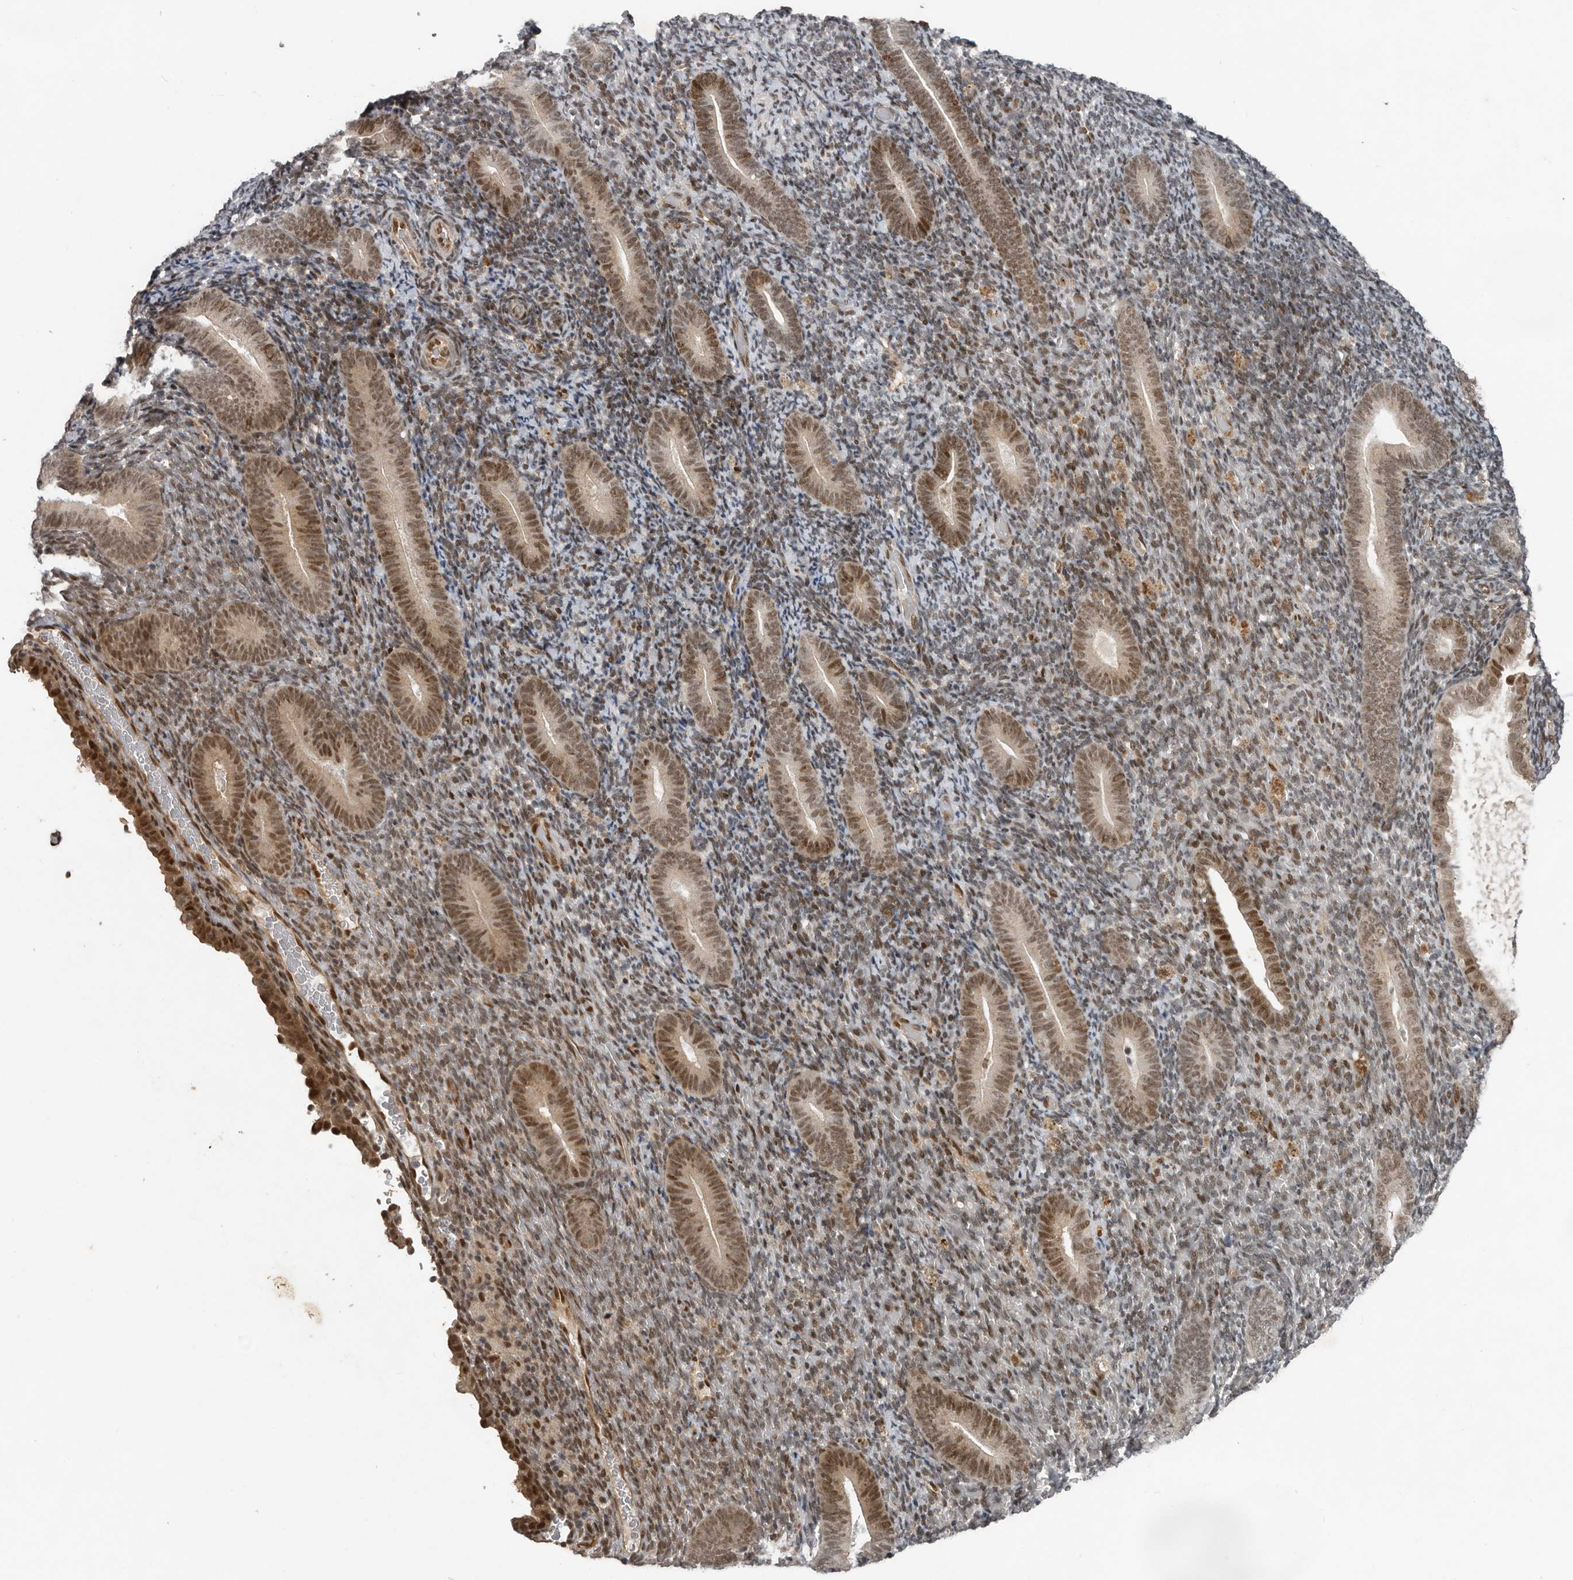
{"staining": {"intensity": "weak", "quantity": "25%-75%", "location": "nuclear"}, "tissue": "endometrium", "cell_type": "Cells in endometrial stroma", "image_type": "normal", "snomed": [{"axis": "morphology", "description": "Normal tissue, NOS"}, {"axis": "topography", "description": "Endometrium"}], "caption": "IHC (DAB (3,3'-diaminobenzidine)) staining of unremarkable human endometrium demonstrates weak nuclear protein positivity in approximately 25%-75% of cells in endometrial stroma.", "gene": "CDC27", "patient": {"sex": "female", "age": 51}}